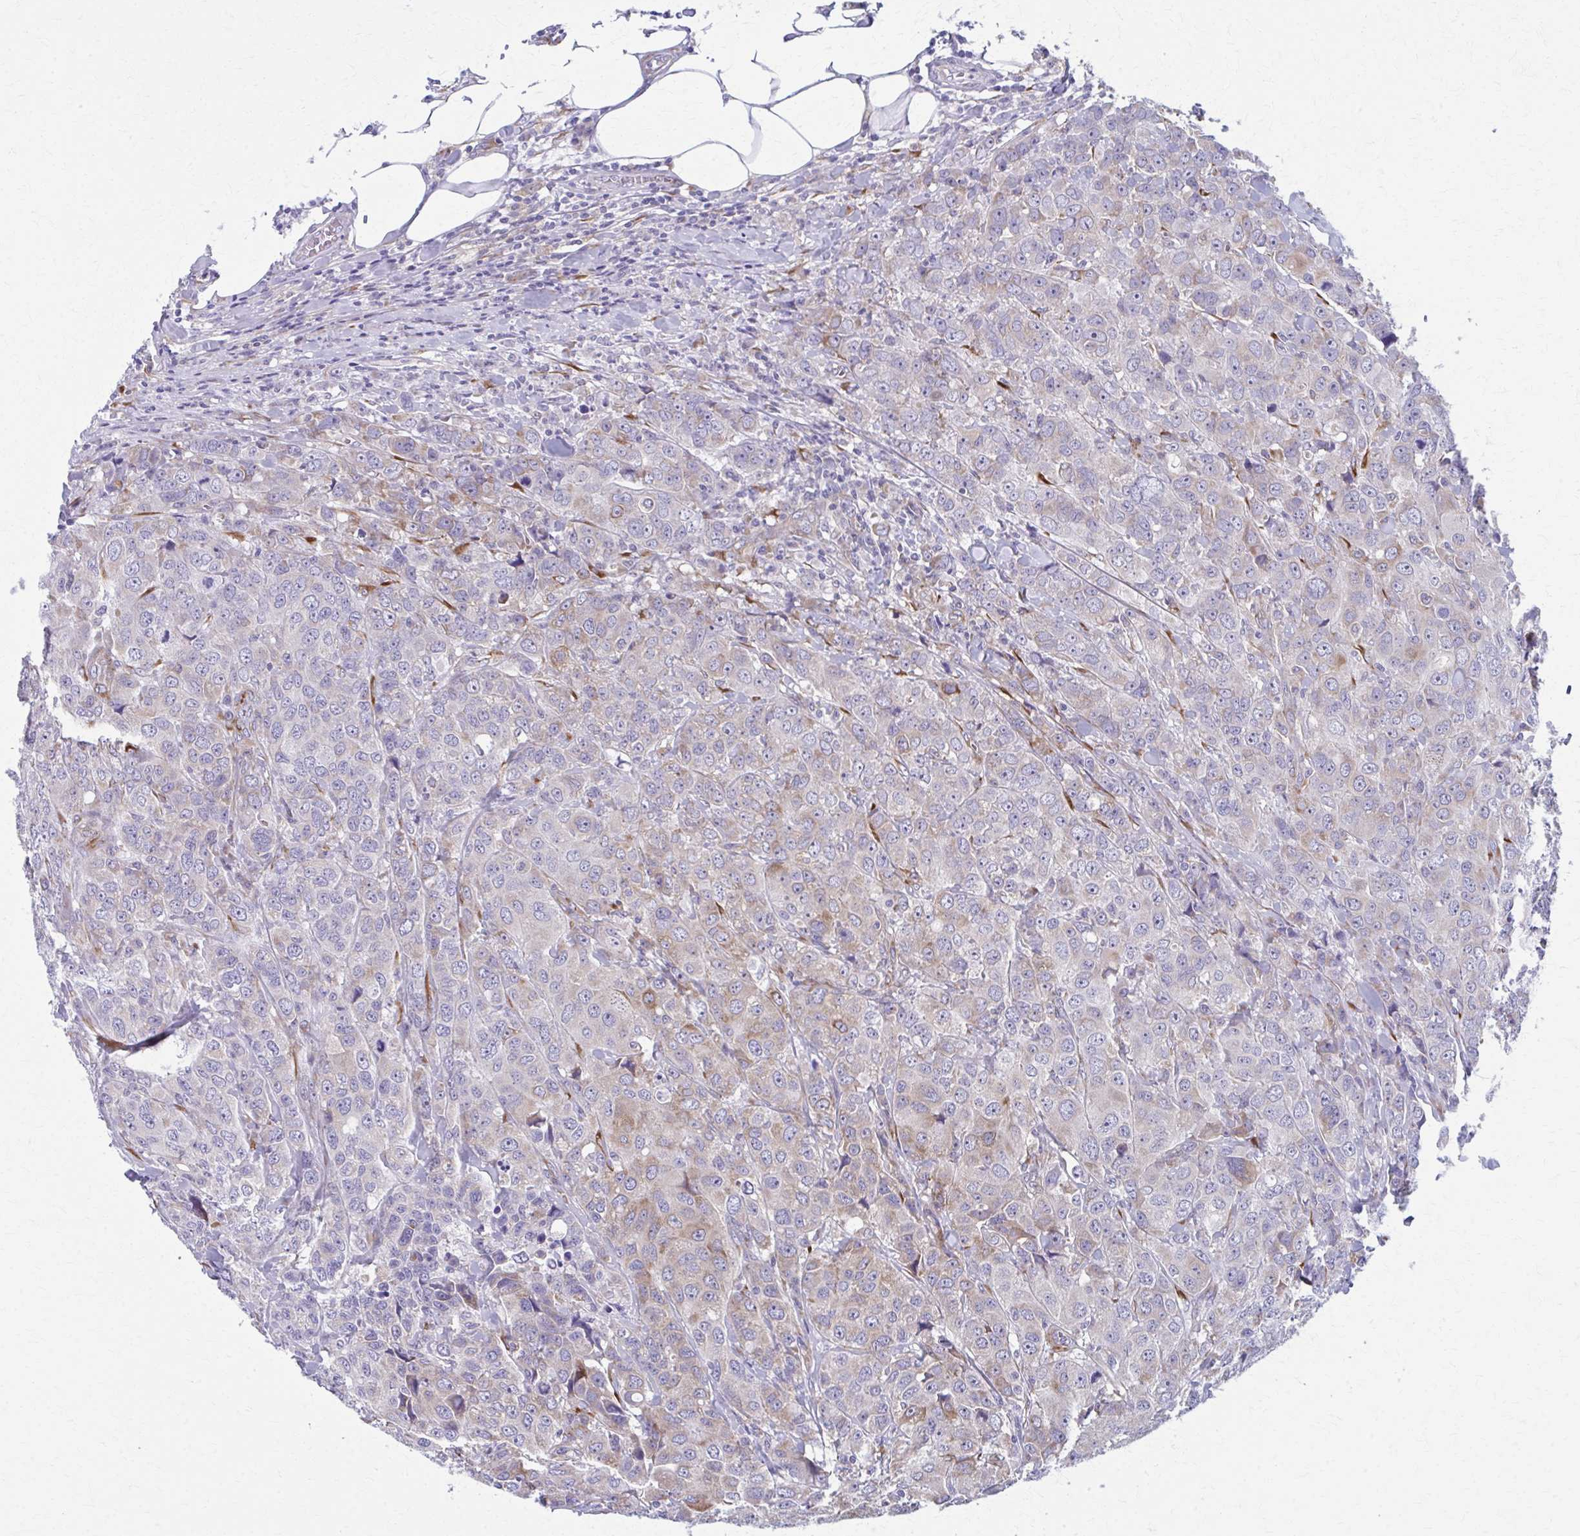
{"staining": {"intensity": "weak", "quantity": "<25%", "location": "cytoplasmic/membranous"}, "tissue": "breast cancer", "cell_type": "Tumor cells", "image_type": "cancer", "snomed": [{"axis": "morphology", "description": "Duct carcinoma"}, {"axis": "topography", "description": "Breast"}], "caption": "High power microscopy photomicrograph of an immunohistochemistry photomicrograph of breast cancer (invasive ductal carcinoma), revealing no significant positivity in tumor cells.", "gene": "SPATS2L", "patient": {"sex": "female", "age": 43}}